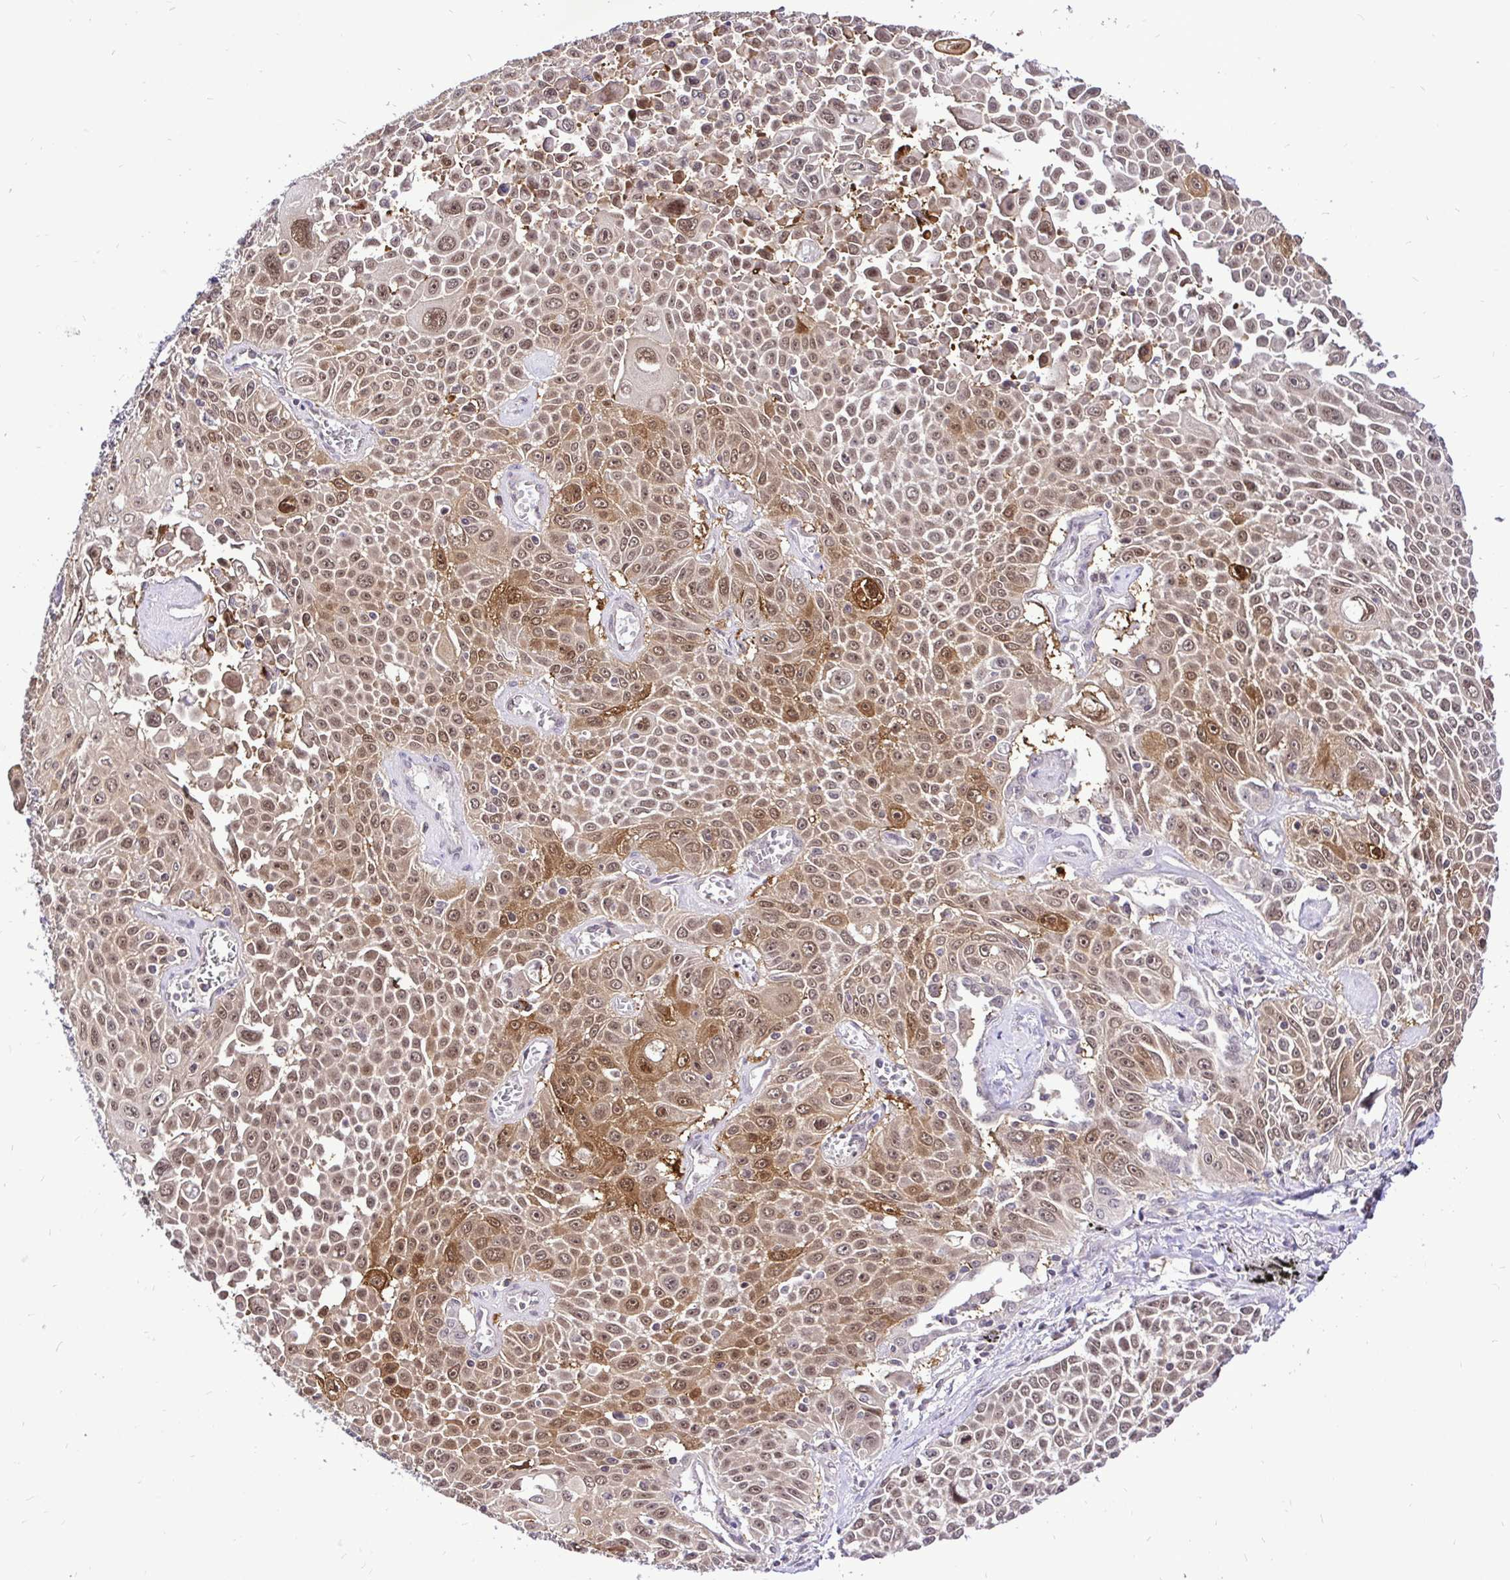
{"staining": {"intensity": "moderate", "quantity": ">75%", "location": "cytoplasmic/membranous,nuclear"}, "tissue": "lung cancer", "cell_type": "Tumor cells", "image_type": "cancer", "snomed": [{"axis": "morphology", "description": "Squamous cell carcinoma, NOS"}, {"axis": "morphology", "description": "Squamous cell carcinoma, metastatic, NOS"}, {"axis": "topography", "description": "Lymph node"}, {"axis": "topography", "description": "Lung"}], "caption": "Lung metastatic squamous cell carcinoma stained with a protein marker exhibits moderate staining in tumor cells.", "gene": "UBE2M", "patient": {"sex": "female", "age": 62}}